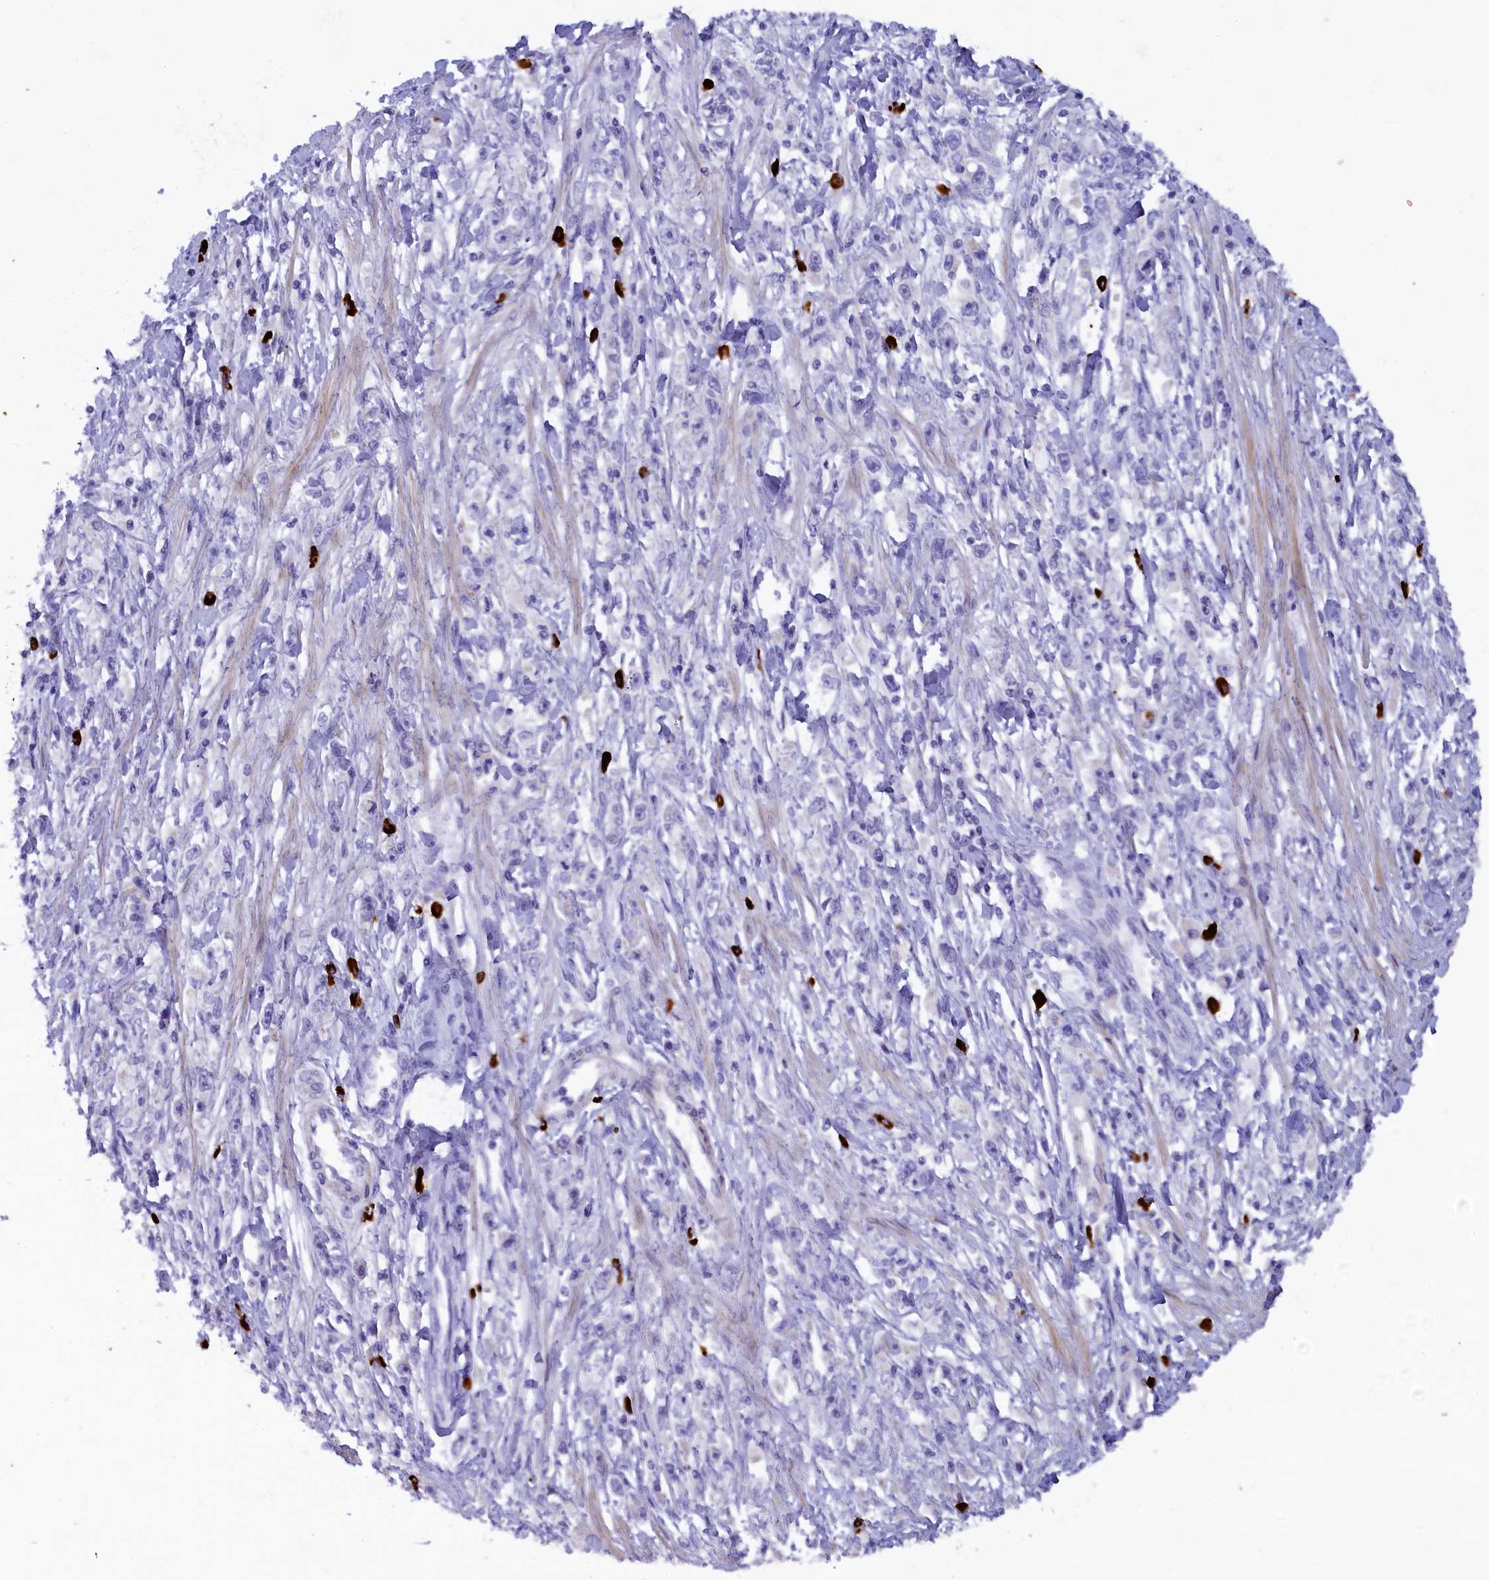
{"staining": {"intensity": "negative", "quantity": "none", "location": "none"}, "tissue": "stomach cancer", "cell_type": "Tumor cells", "image_type": "cancer", "snomed": [{"axis": "morphology", "description": "Adenocarcinoma, NOS"}, {"axis": "topography", "description": "Stomach"}], "caption": "A photomicrograph of adenocarcinoma (stomach) stained for a protein exhibits no brown staining in tumor cells.", "gene": "RTTN", "patient": {"sex": "female", "age": 59}}